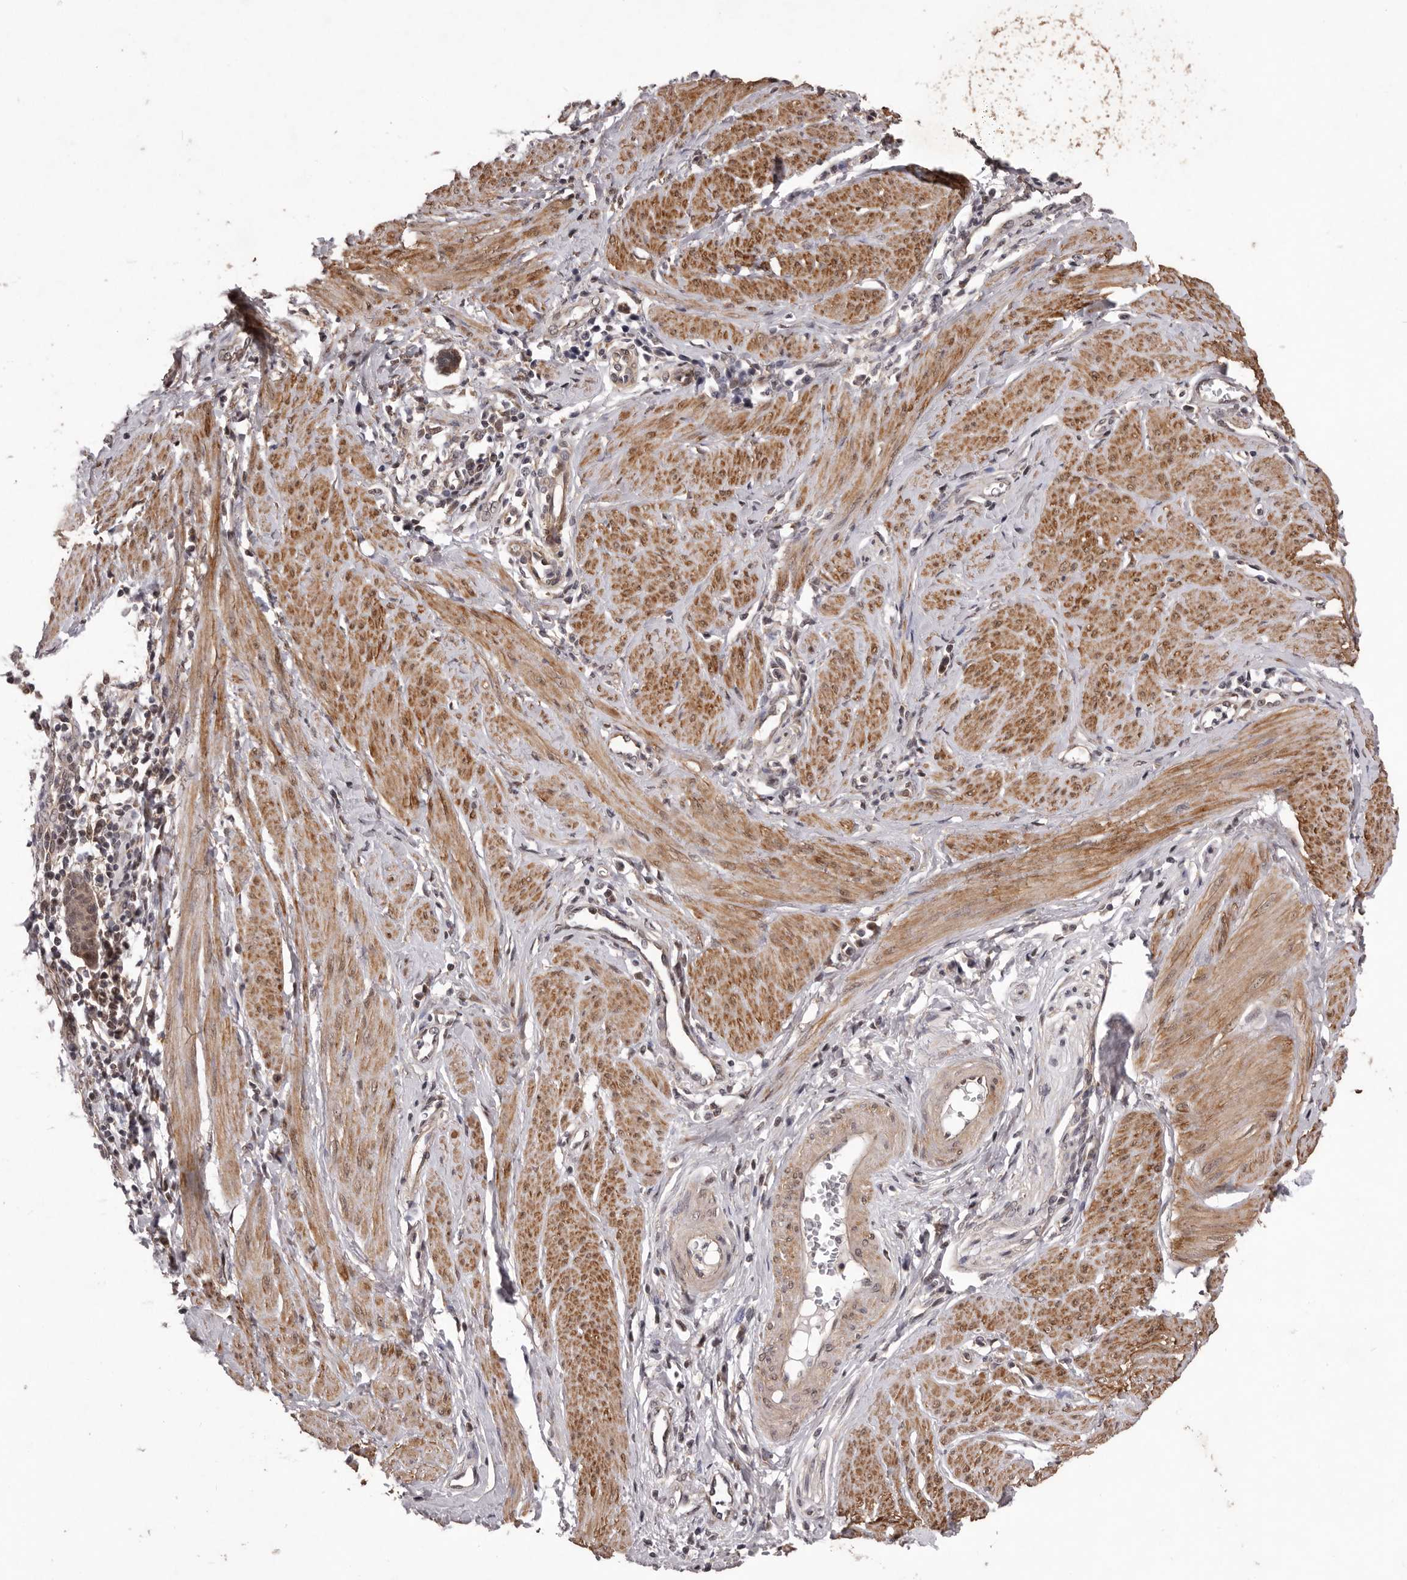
{"staining": {"intensity": "weak", "quantity": "25%-75%", "location": "cytoplasmic/membranous"}, "tissue": "cervical cancer", "cell_type": "Tumor cells", "image_type": "cancer", "snomed": [{"axis": "morphology", "description": "Normal tissue, NOS"}, {"axis": "morphology", "description": "Squamous cell carcinoma, NOS"}, {"axis": "topography", "description": "Cervix"}], "caption": "Protein expression analysis of cervical cancer reveals weak cytoplasmic/membranous expression in approximately 25%-75% of tumor cells.", "gene": "CELF3", "patient": {"sex": "female", "age": 35}}